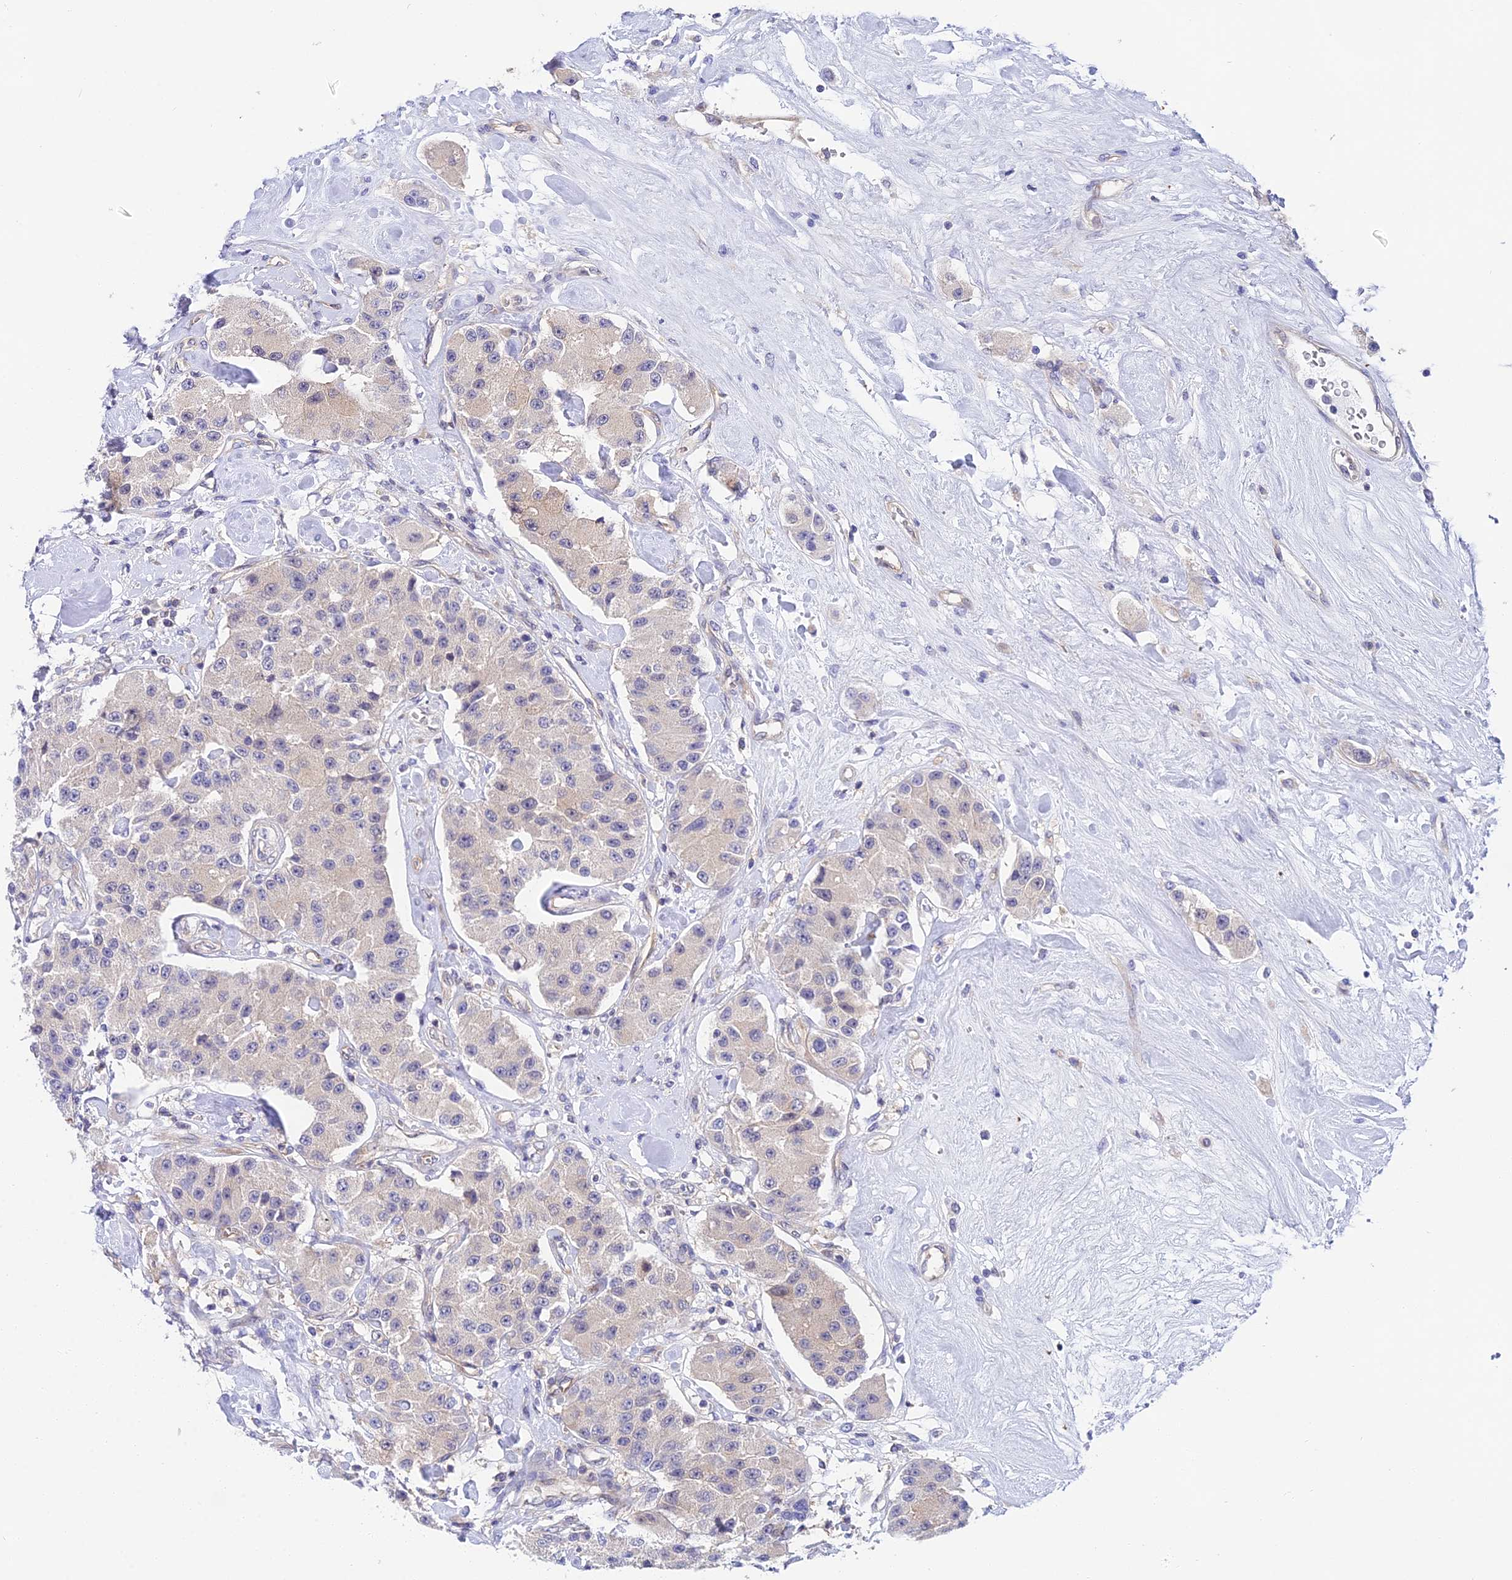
{"staining": {"intensity": "negative", "quantity": "none", "location": "none"}, "tissue": "carcinoid", "cell_type": "Tumor cells", "image_type": "cancer", "snomed": [{"axis": "morphology", "description": "Carcinoid, malignant, NOS"}, {"axis": "topography", "description": "Pancreas"}], "caption": "There is no significant staining in tumor cells of carcinoid. (Immunohistochemistry (ihc), brightfield microscopy, high magnification).", "gene": "PPP2R2C", "patient": {"sex": "male", "age": 41}}